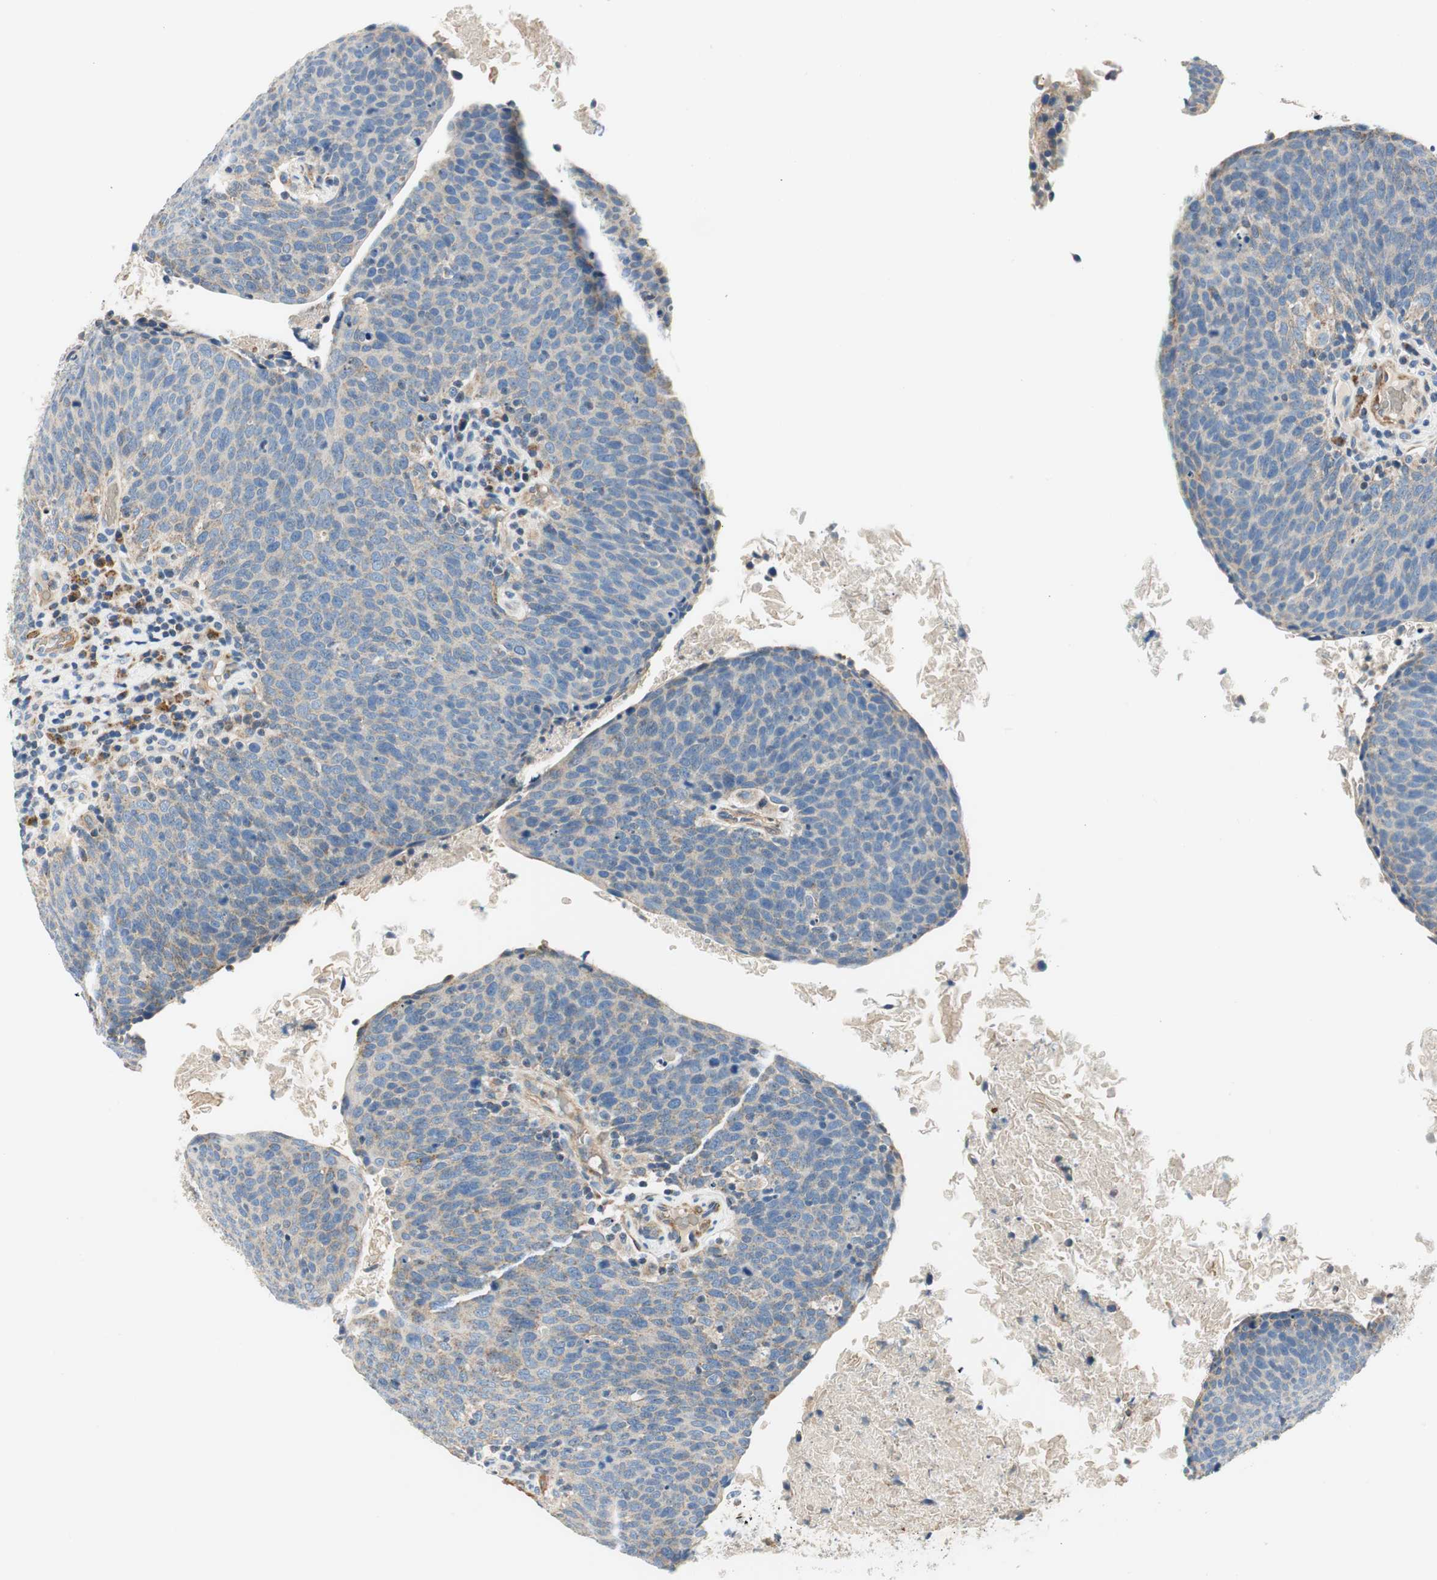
{"staining": {"intensity": "weak", "quantity": "25%-75%", "location": "cytoplasmic/membranous"}, "tissue": "head and neck cancer", "cell_type": "Tumor cells", "image_type": "cancer", "snomed": [{"axis": "morphology", "description": "Squamous cell carcinoma, NOS"}, {"axis": "morphology", "description": "Squamous cell carcinoma, metastatic, NOS"}, {"axis": "topography", "description": "Lymph node"}, {"axis": "topography", "description": "Head-Neck"}], "caption": "Immunohistochemical staining of human metastatic squamous cell carcinoma (head and neck) demonstrates low levels of weak cytoplasmic/membranous staining in approximately 25%-75% of tumor cells. The protein is shown in brown color, while the nuclei are stained blue.", "gene": "RORB", "patient": {"sex": "male", "age": 62}}